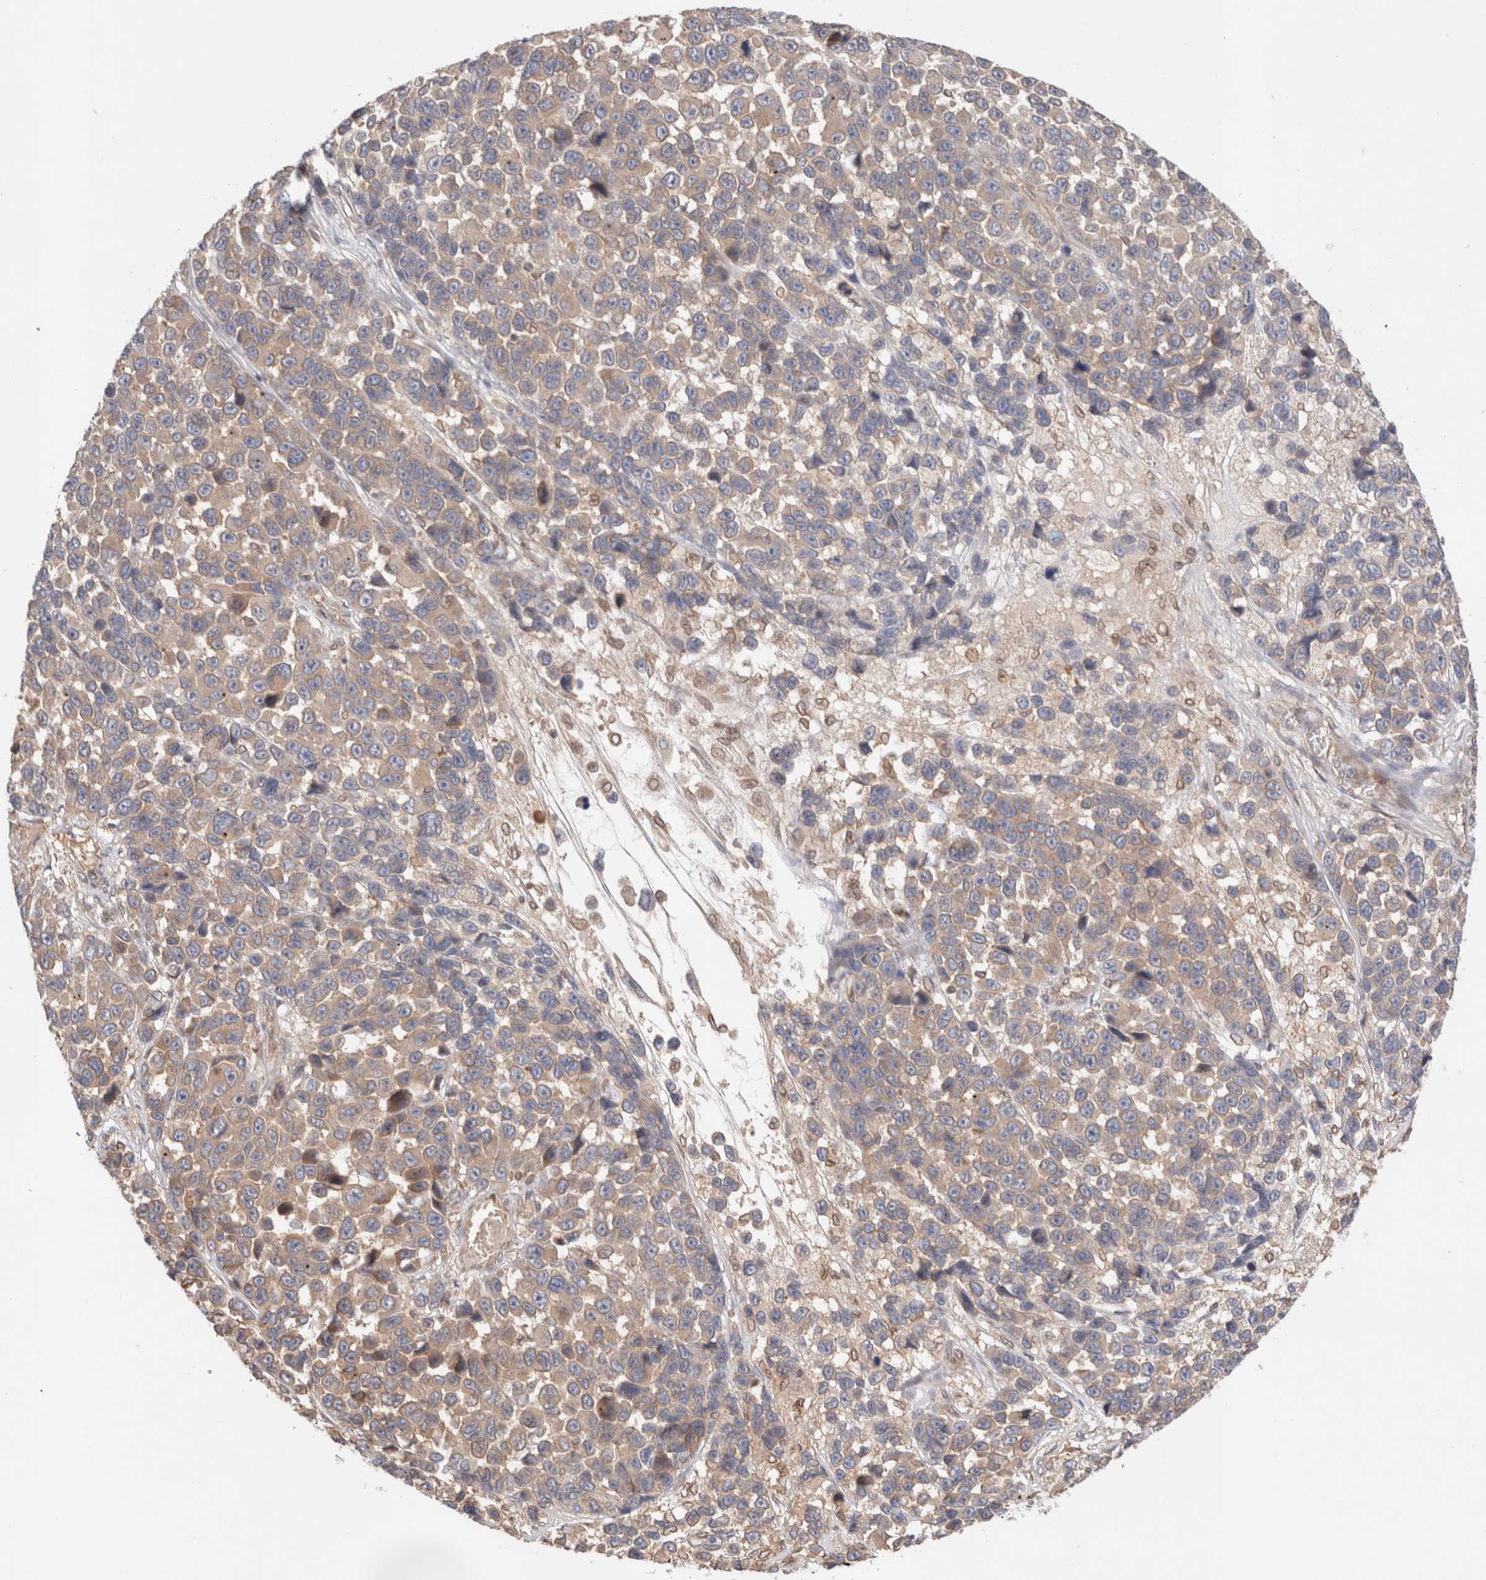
{"staining": {"intensity": "weak", "quantity": ">75%", "location": "cytoplasmic/membranous"}, "tissue": "melanoma", "cell_type": "Tumor cells", "image_type": "cancer", "snomed": [{"axis": "morphology", "description": "Malignant melanoma, NOS"}, {"axis": "topography", "description": "Skin"}], "caption": "Immunohistochemical staining of malignant melanoma reveals low levels of weak cytoplasmic/membranous expression in about >75% of tumor cells. The protein is stained brown, and the nuclei are stained in blue (DAB IHC with brightfield microscopy, high magnification).", "gene": "SIKE1", "patient": {"sex": "male", "age": 53}}